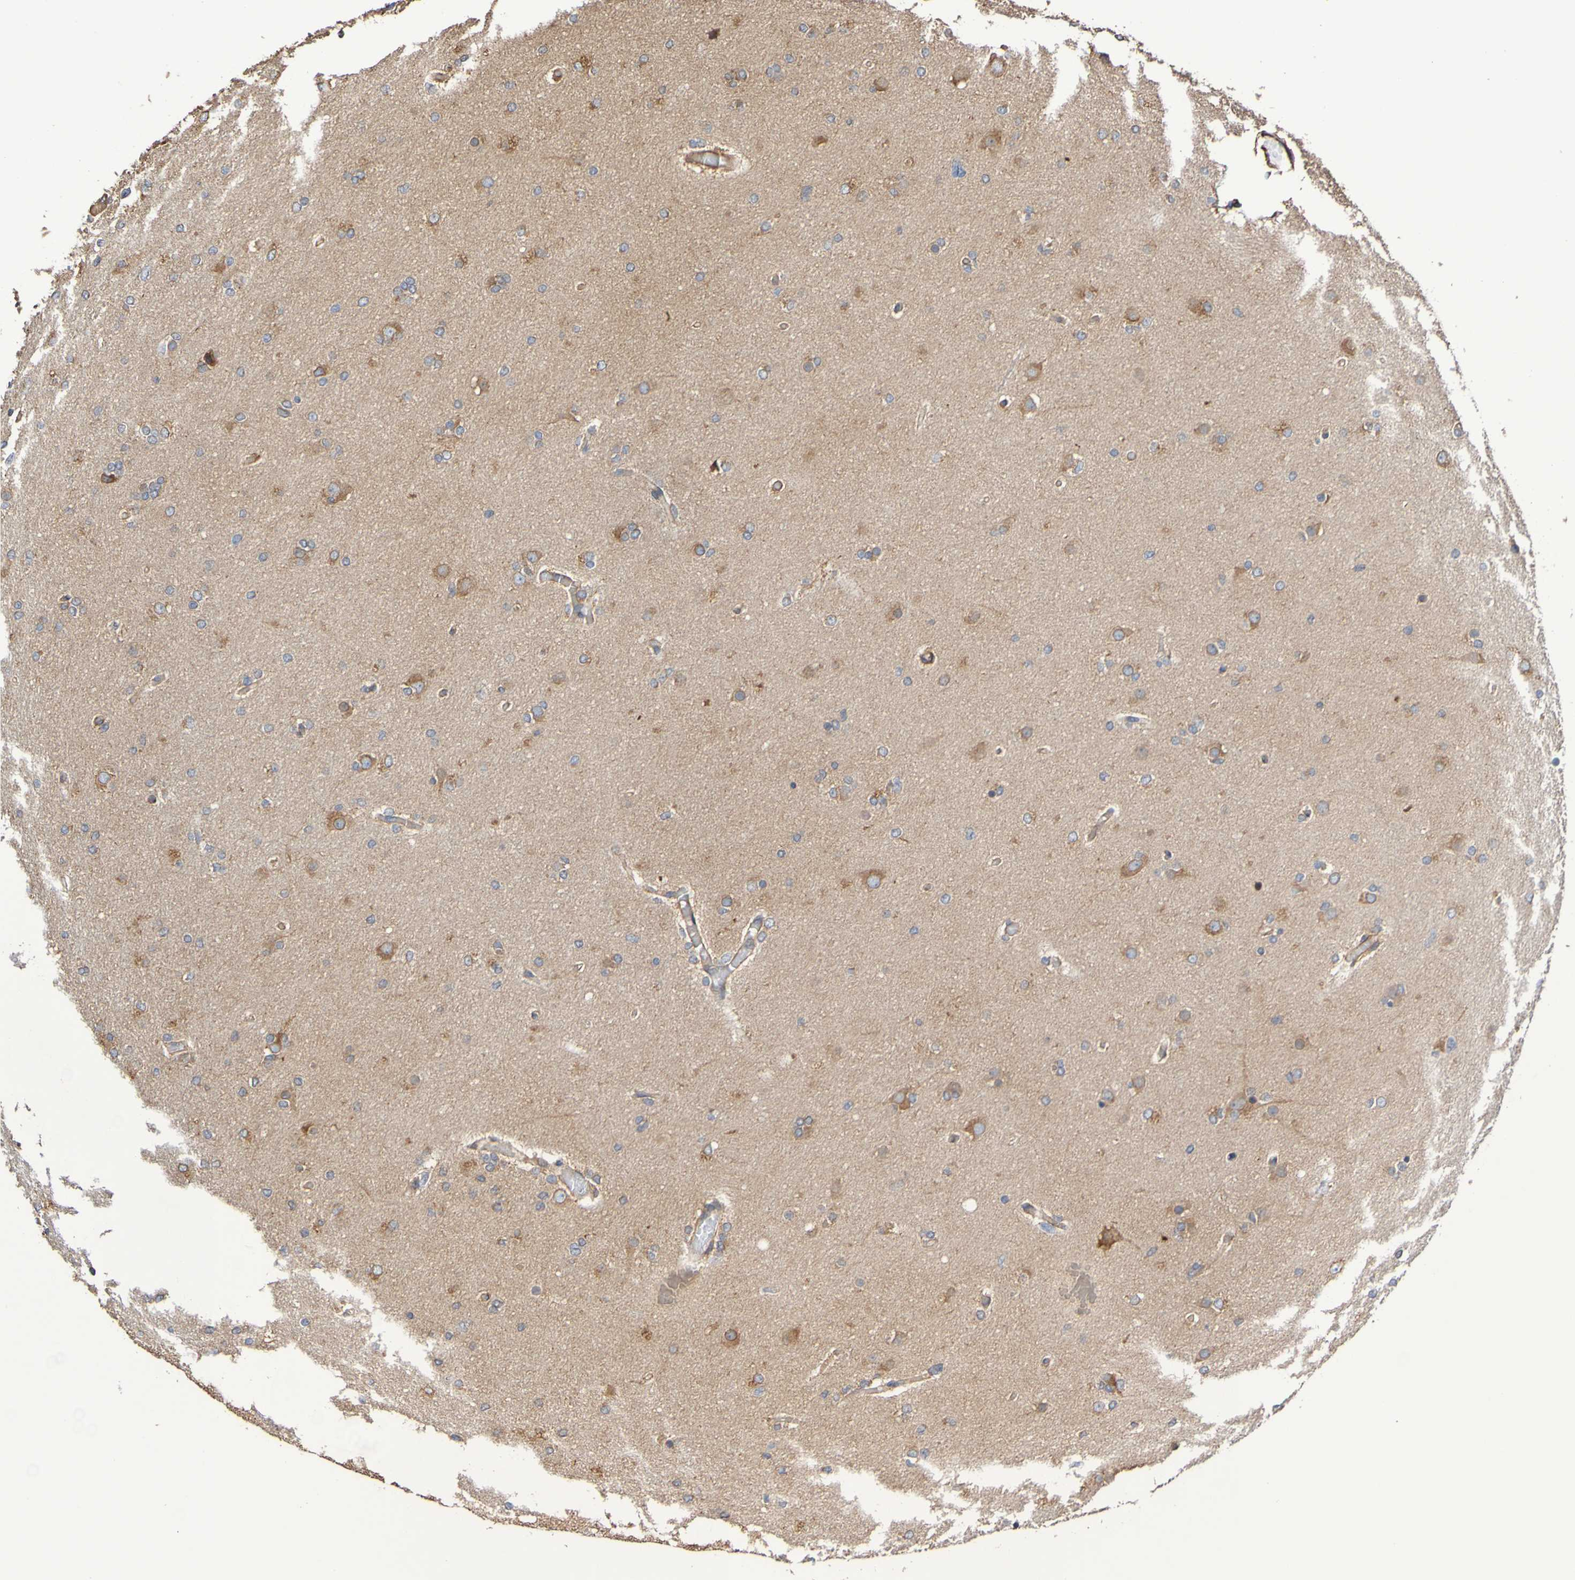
{"staining": {"intensity": "weak", "quantity": "25%-75%", "location": "cytoplasmic/membranous"}, "tissue": "glioma", "cell_type": "Tumor cells", "image_type": "cancer", "snomed": [{"axis": "morphology", "description": "Glioma, malignant, High grade"}, {"axis": "topography", "description": "Cerebral cortex"}], "caption": "A brown stain labels weak cytoplasmic/membranous staining of a protein in human glioma tumor cells. Nuclei are stained in blue.", "gene": "RAB11A", "patient": {"sex": "female", "age": 36}}